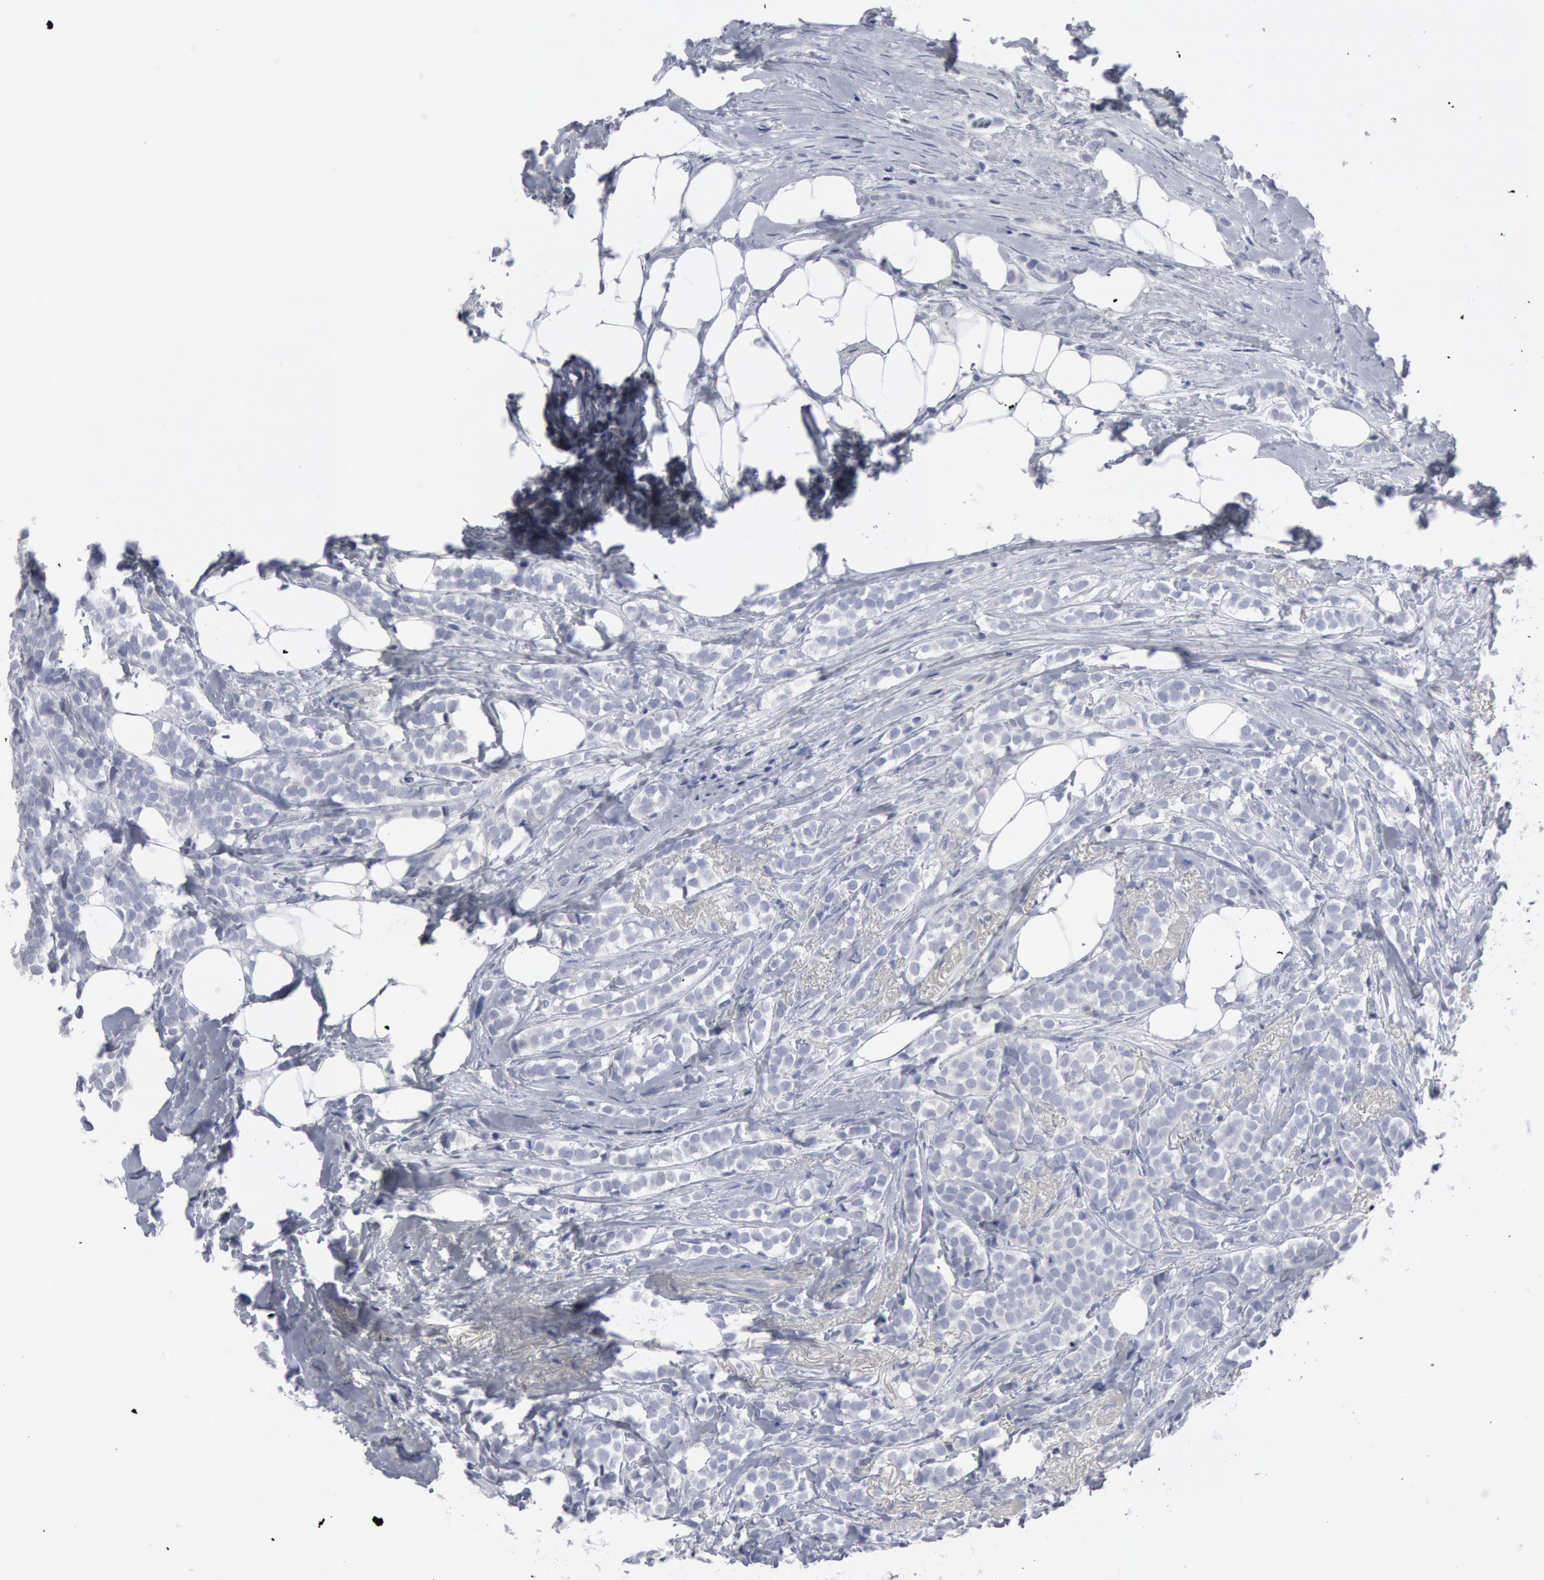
{"staining": {"intensity": "negative", "quantity": "none", "location": "none"}, "tissue": "breast cancer", "cell_type": "Tumor cells", "image_type": "cancer", "snomed": [{"axis": "morphology", "description": "Lobular carcinoma"}, {"axis": "topography", "description": "Breast"}], "caption": "IHC histopathology image of neoplastic tissue: breast lobular carcinoma stained with DAB reveals no significant protein expression in tumor cells.", "gene": "DMC1", "patient": {"sex": "female", "age": 56}}